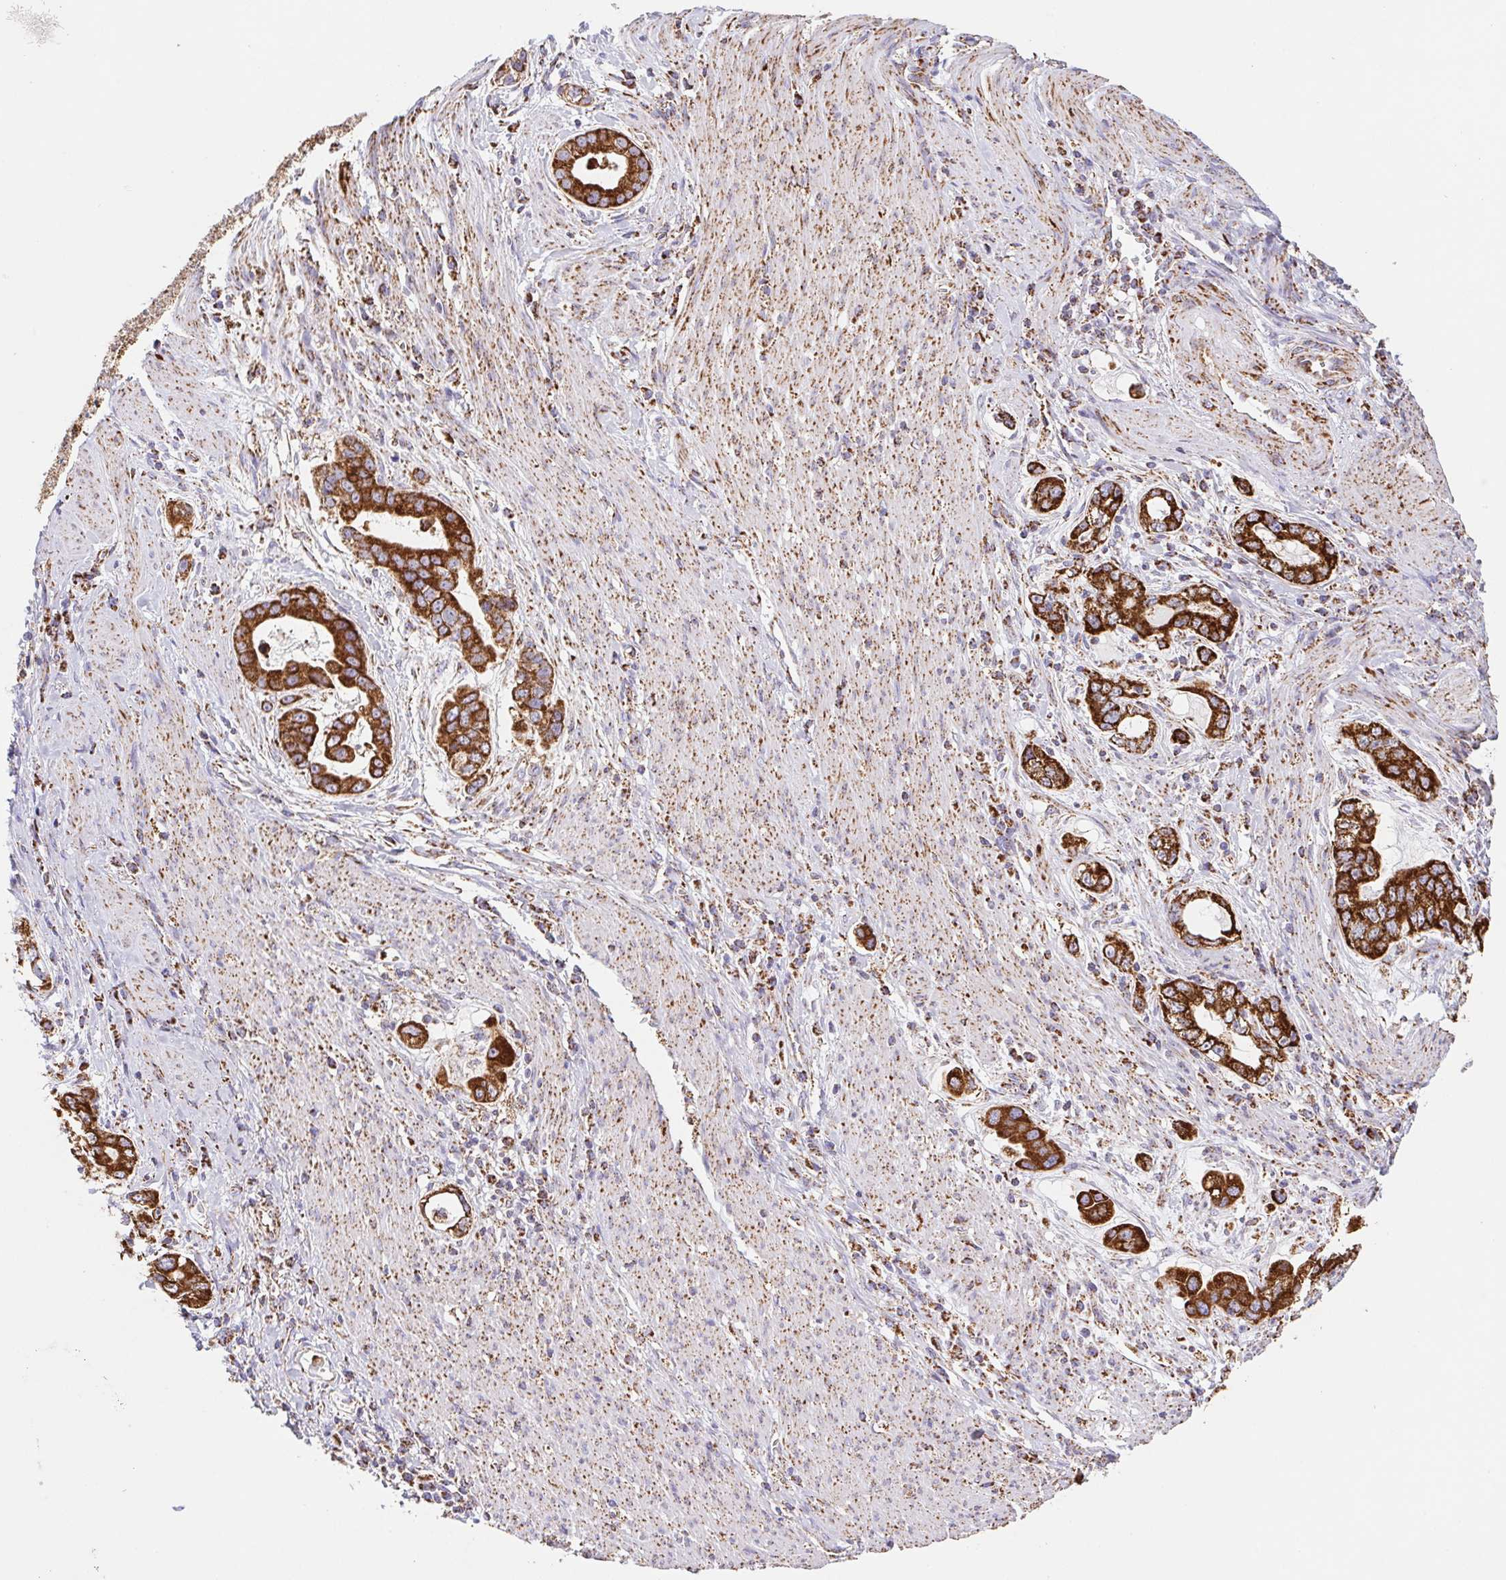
{"staining": {"intensity": "strong", "quantity": ">75%", "location": "cytoplasmic/membranous"}, "tissue": "stomach cancer", "cell_type": "Tumor cells", "image_type": "cancer", "snomed": [{"axis": "morphology", "description": "Adenocarcinoma, NOS"}, {"axis": "topography", "description": "Stomach, lower"}], "caption": "Approximately >75% of tumor cells in human stomach adenocarcinoma exhibit strong cytoplasmic/membranous protein expression as visualized by brown immunohistochemical staining.", "gene": "NIPSNAP2", "patient": {"sex": "female", "age": 93}}